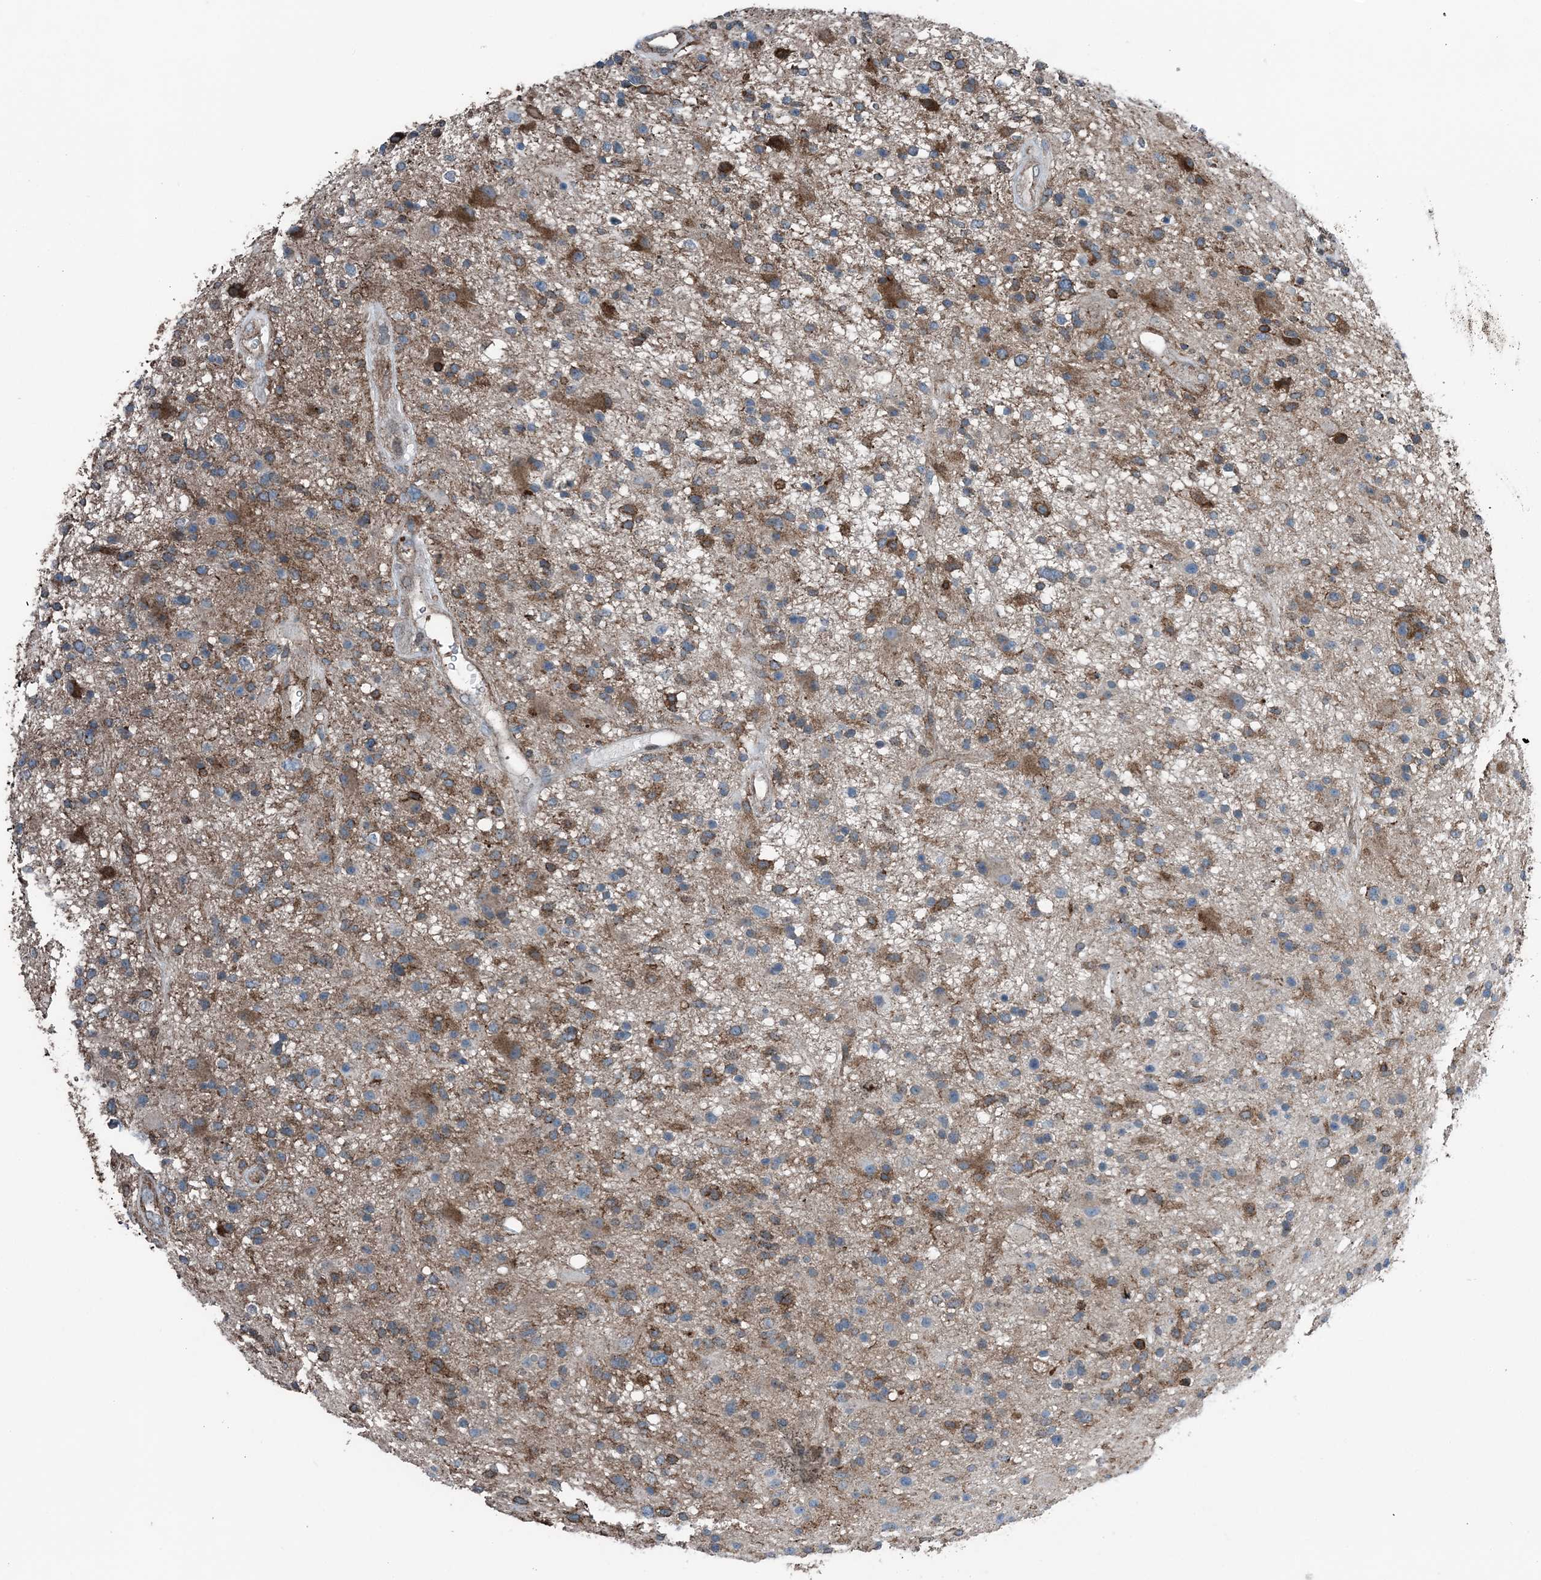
{"staining": {"intensity": "moderate", "quantity": "25%-75%", "location": "cytoplasmic/membranous"}, "tissue": "glioma", "cell_type": "Tumor cells", "image_type": "cancer", "snomed": [{"axis": "morphology", "description": "Glioma, malignant, High grade"}, {"axis": "topography", "description": "Brain"}], "caption": "The photomicrograph displays staining of malignant glioma (high-grade), revealing moderate cytoplasmic/membranous protein expression (brown color) within tumor cells.", "gene": "CFL1", "patient": {"sex": "male", "age": 33}}